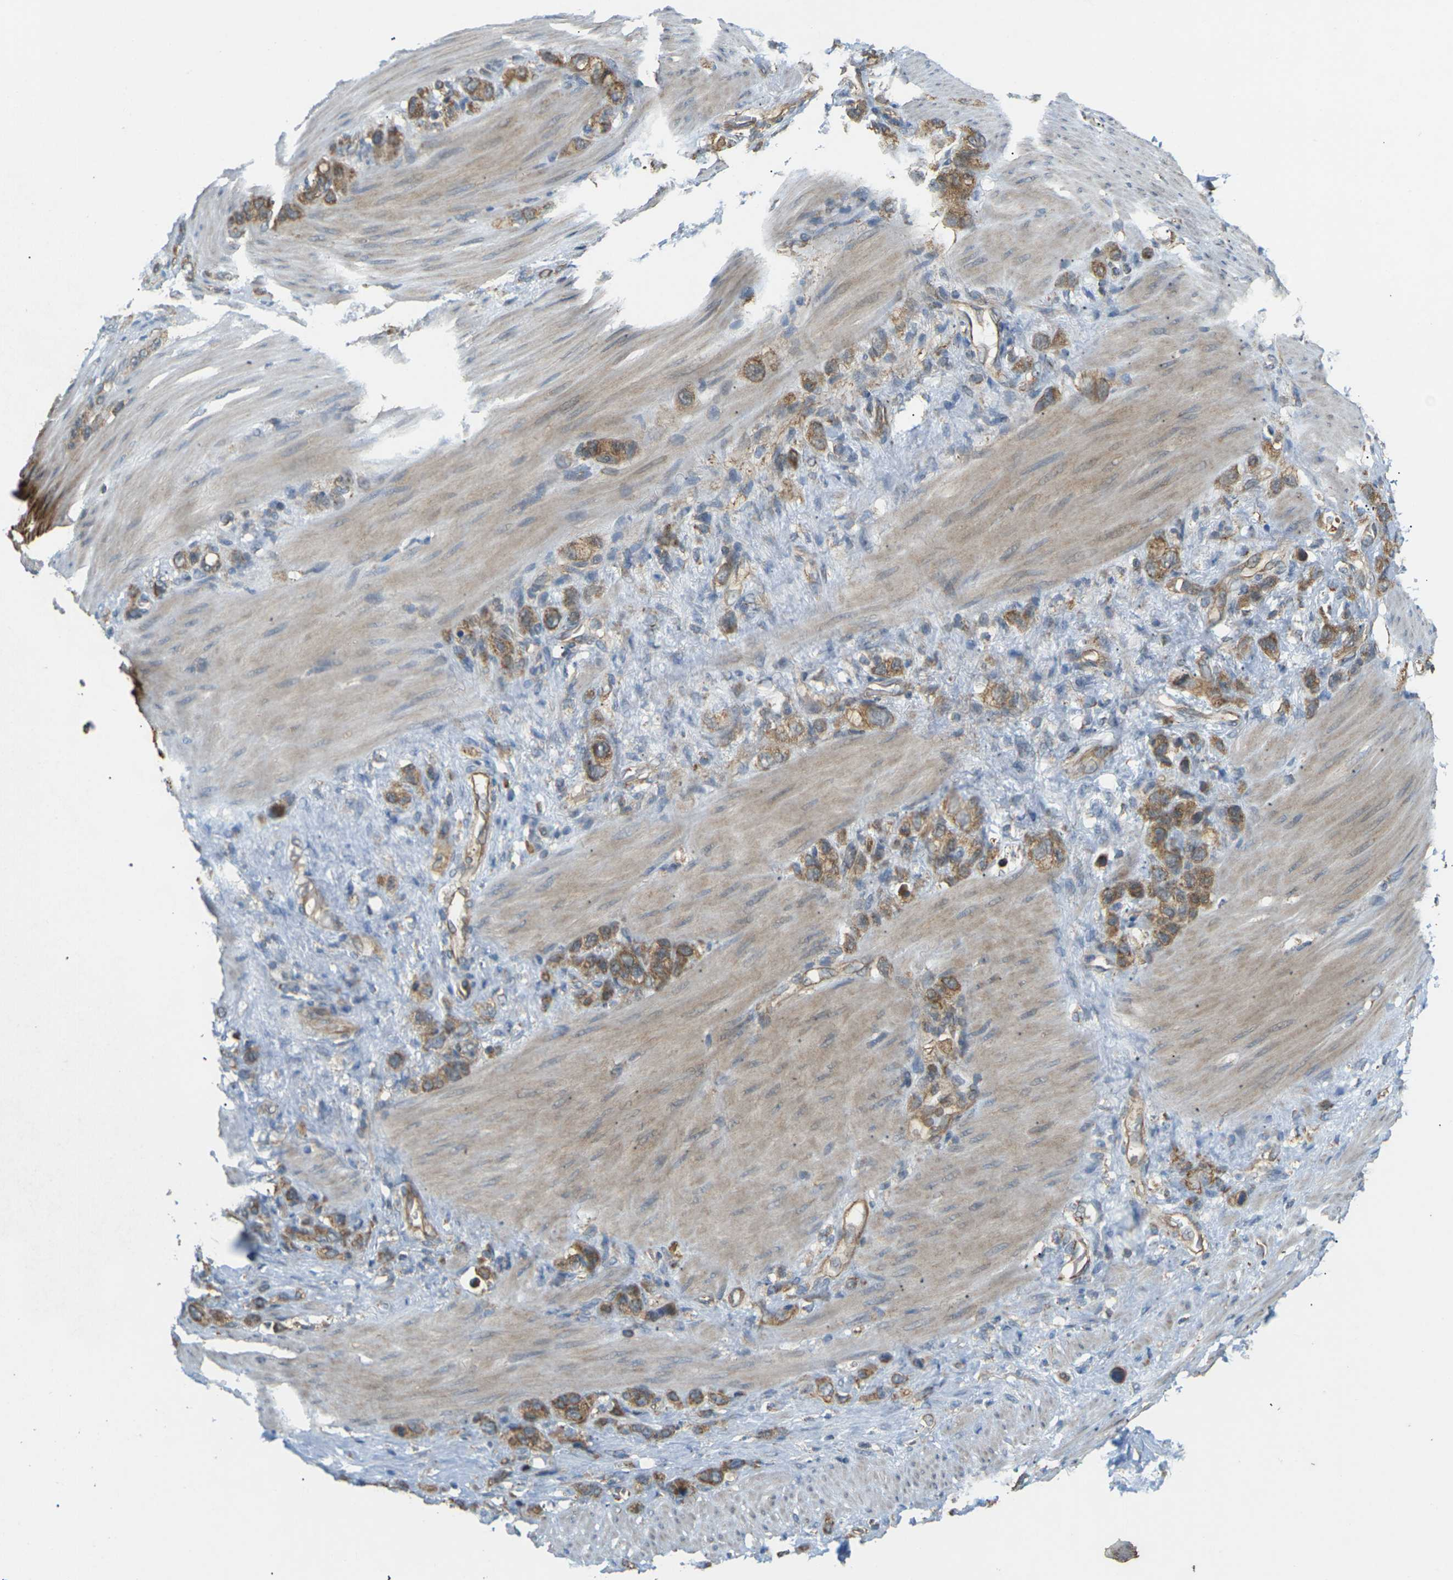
{"staining": {"intensity": "moderate", "quantity": ">75%", "location": "cytoplasmic/membranous"}, "tissue": "stomach cancer", "cell_type": "Tumor cells", "image_type": "cancer", "snomed": [{"axis": "morphology", "description": "Adenocarcinoma, NOS"}, {"axis": "morphology", "description": "Adenocarcinoma, High grade"}, {"axis": "topography", "description": "Stomach, upper"}, {"axis": "topography", "description": "Stomach, lower"}], "caption": "This is an image of immunohistochemistry (IHC) staining of stomach high-grade adenocarcinoma, which shows moderate expression in the cytoplasmic/membranous of tumor cells.", "gene": "KSR1", "patient": {"sex": "female", "age": 65}}